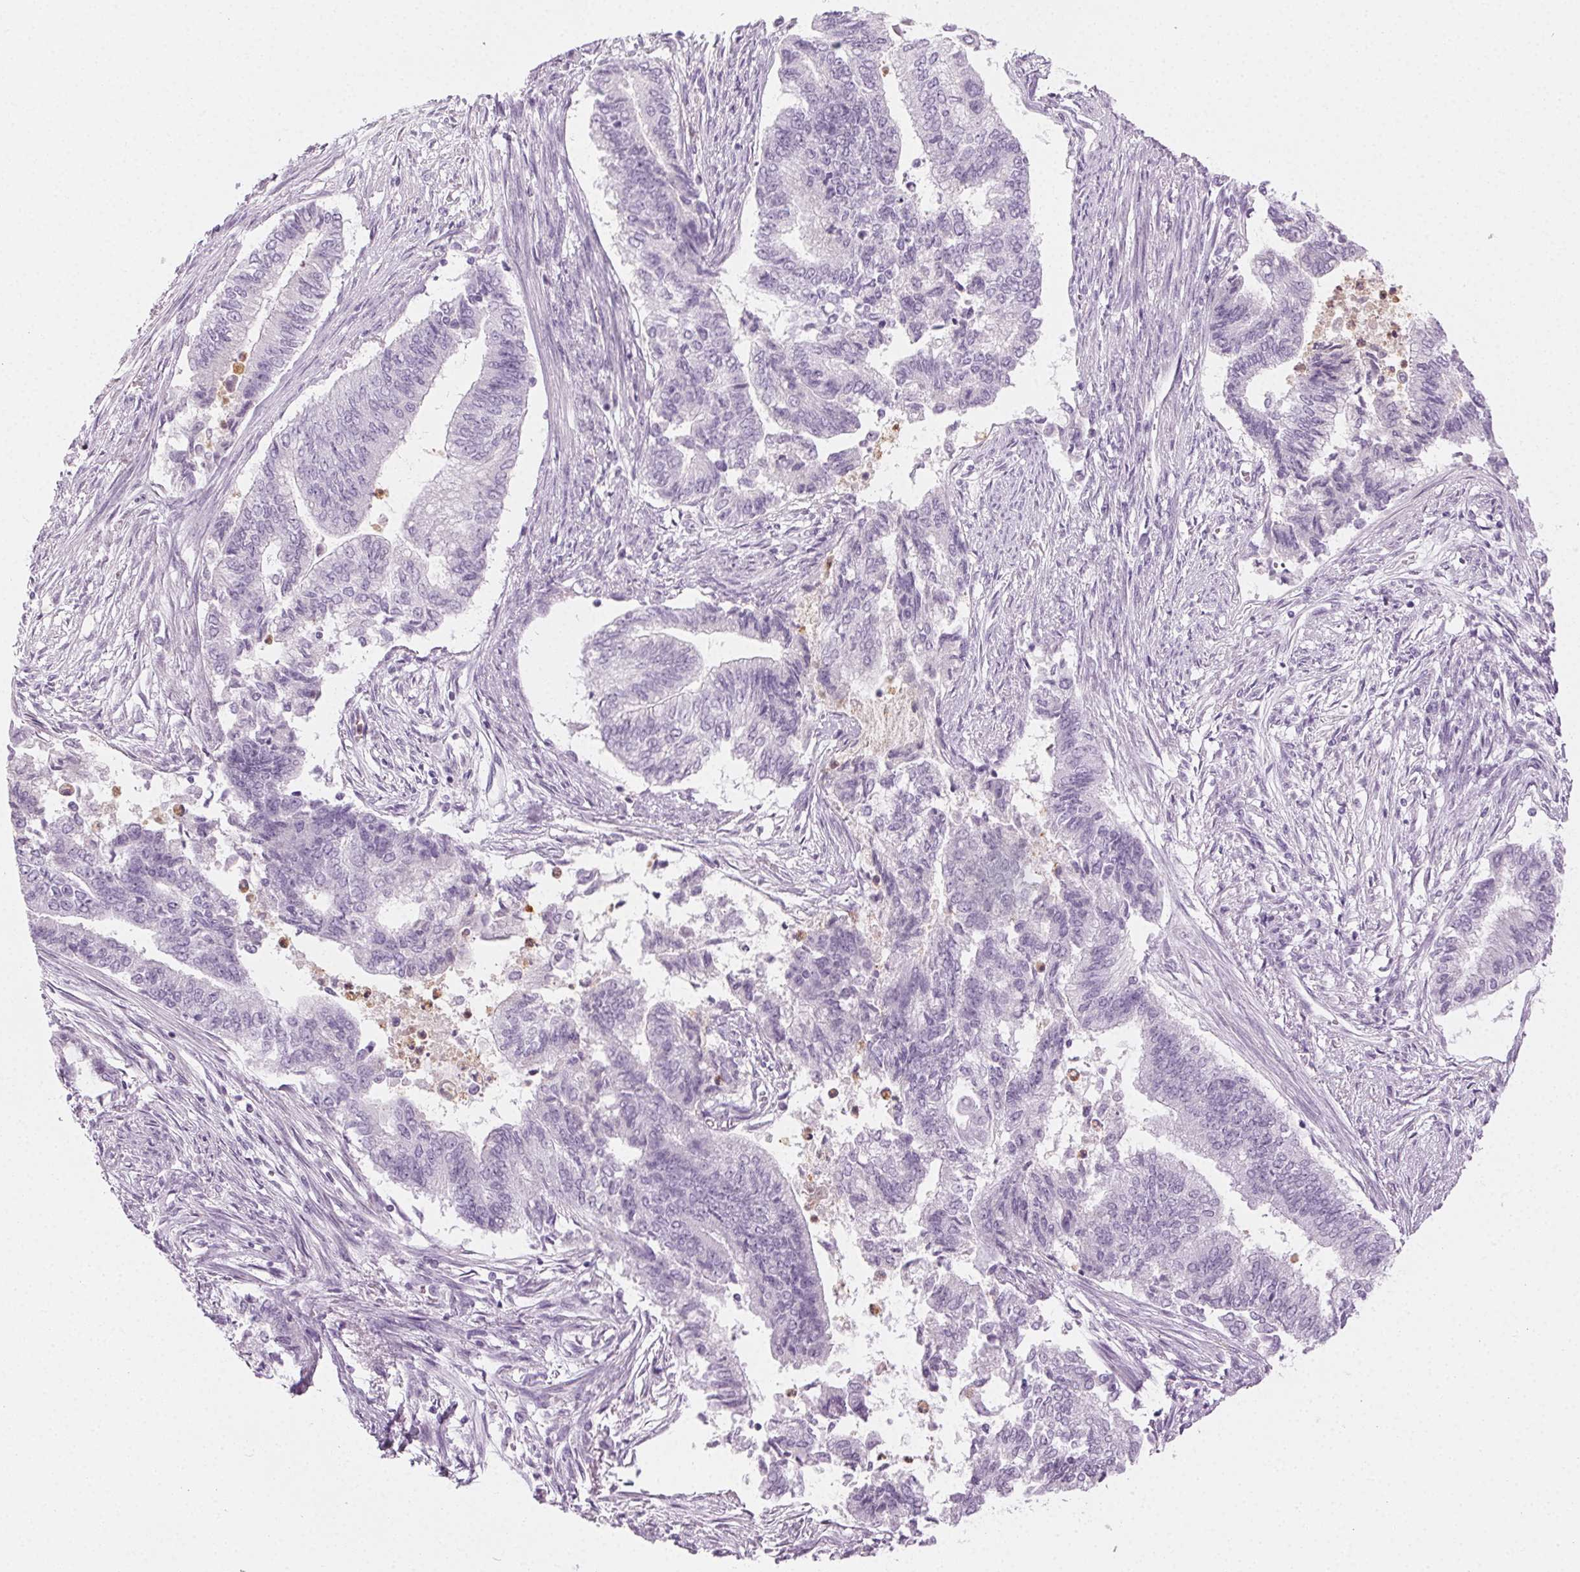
{"staining": {"intensity": "negative", "quantity": "none", "location": "none"}, "tissue": "endometrial cancer", "cell_type": "Tumor cells", "image_type": "cancer", "snomed": [{"axis": "morphology", "description": "Adenocarcinoma, NOS"}, {"axis": "topography", "description": "Endometrium"}], "caption": "Tumor cells are negative for brown protein staining in adenocarcinoma (endometrial).", "gene": "MPO", "patient": {"sex": "female", "age": 65}}